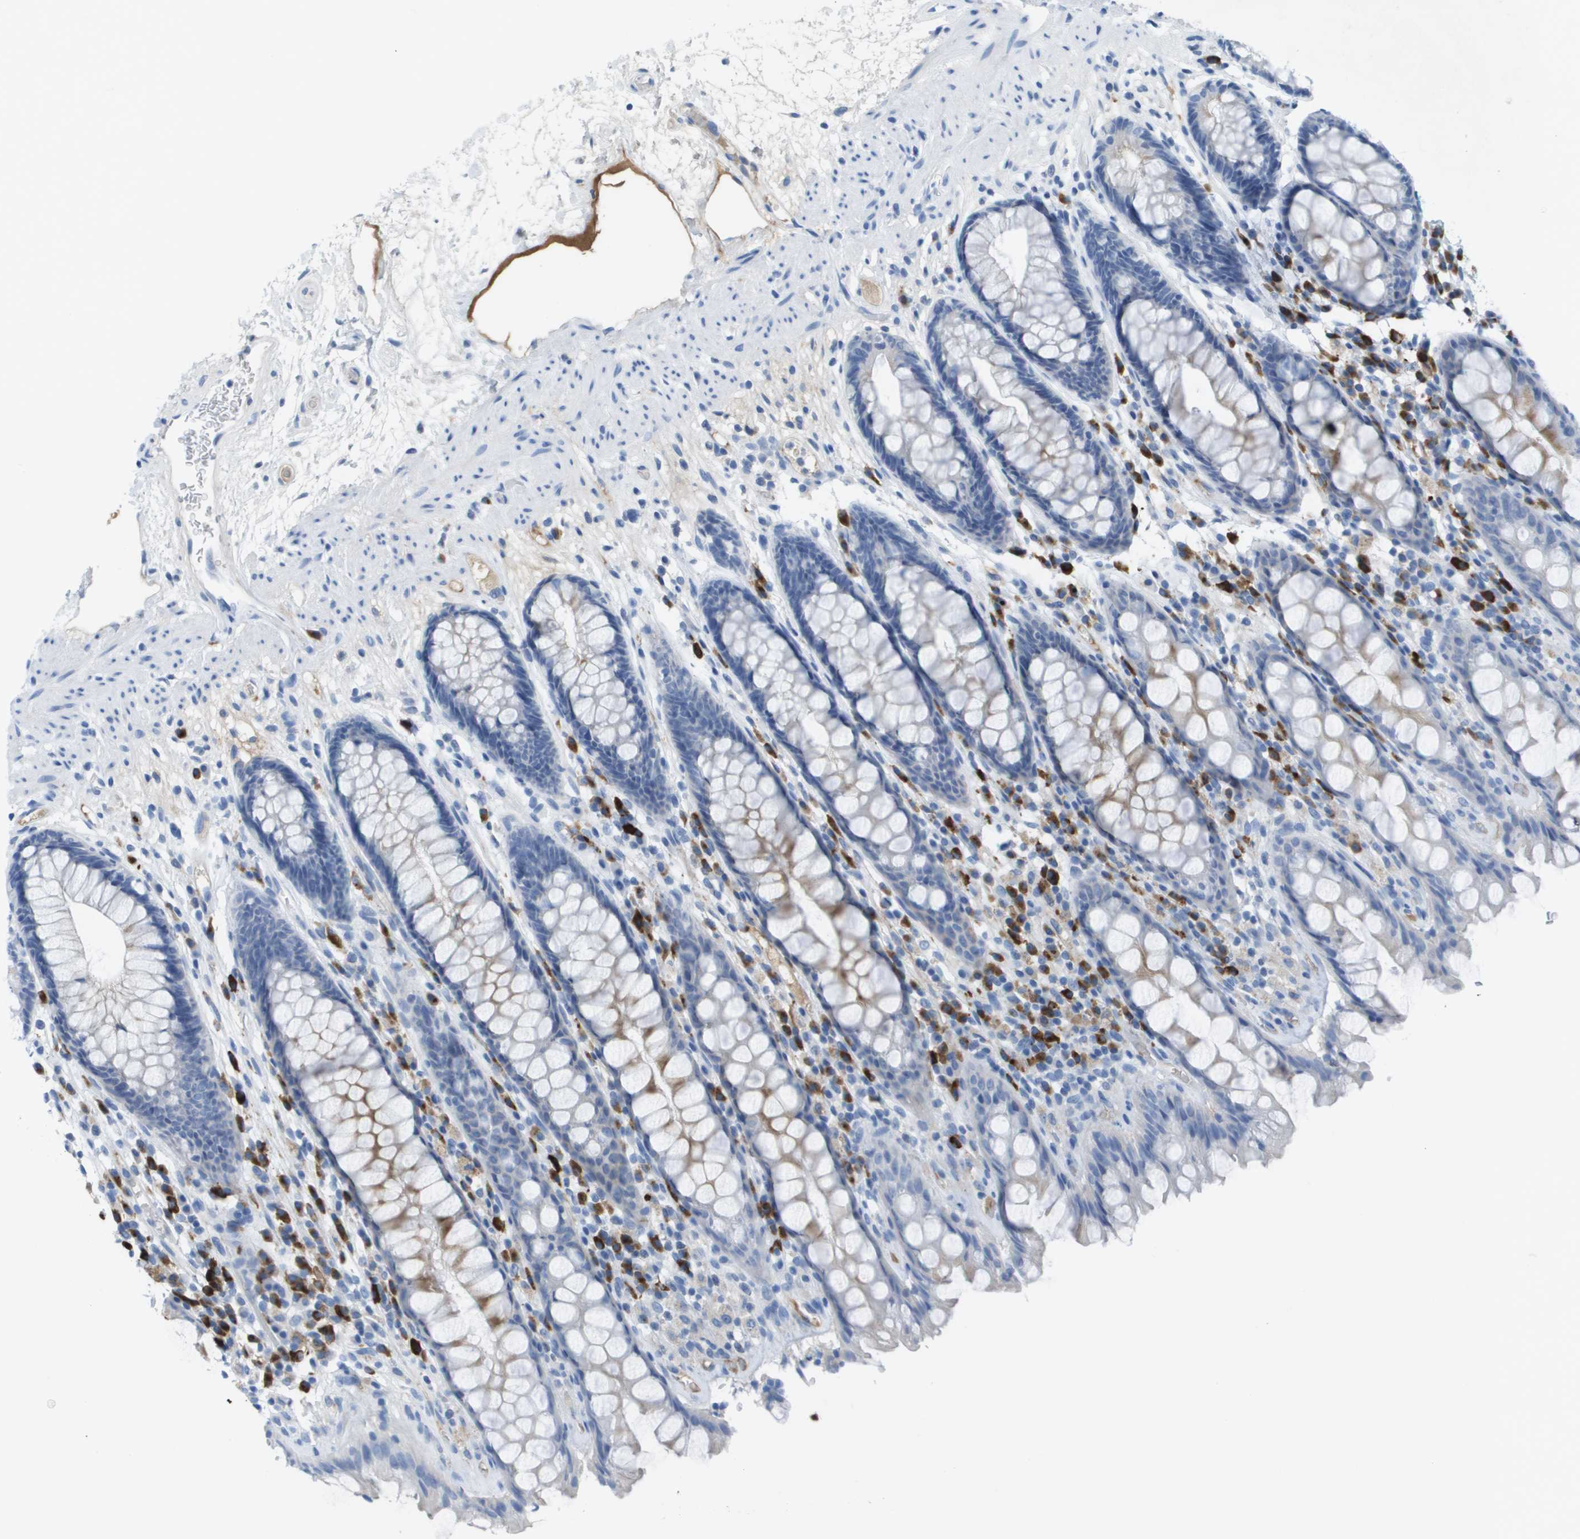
{"staining": {"intensity": "moderate", "quantity": "<25%", "location": "cytoplasmic/membranous"}, "tissue": "rectum", "cell_type": "Glandular cells", "image_type": "normal", "snomed": [{"axis": "morphology", "description": "Normal tissue, NOS"}, {"axis": "topography", "description": "Rectum"}], "caption": "Immunohistochemistry (DAB (3,3'-diaminobenzidine)) staining of unremarkable rectum shows moderate cytoplasmic/membranous protein expression in about <25% of glandular cells.", "gene": "GPR18", "patient": {"sex": "male", "age": 64}}